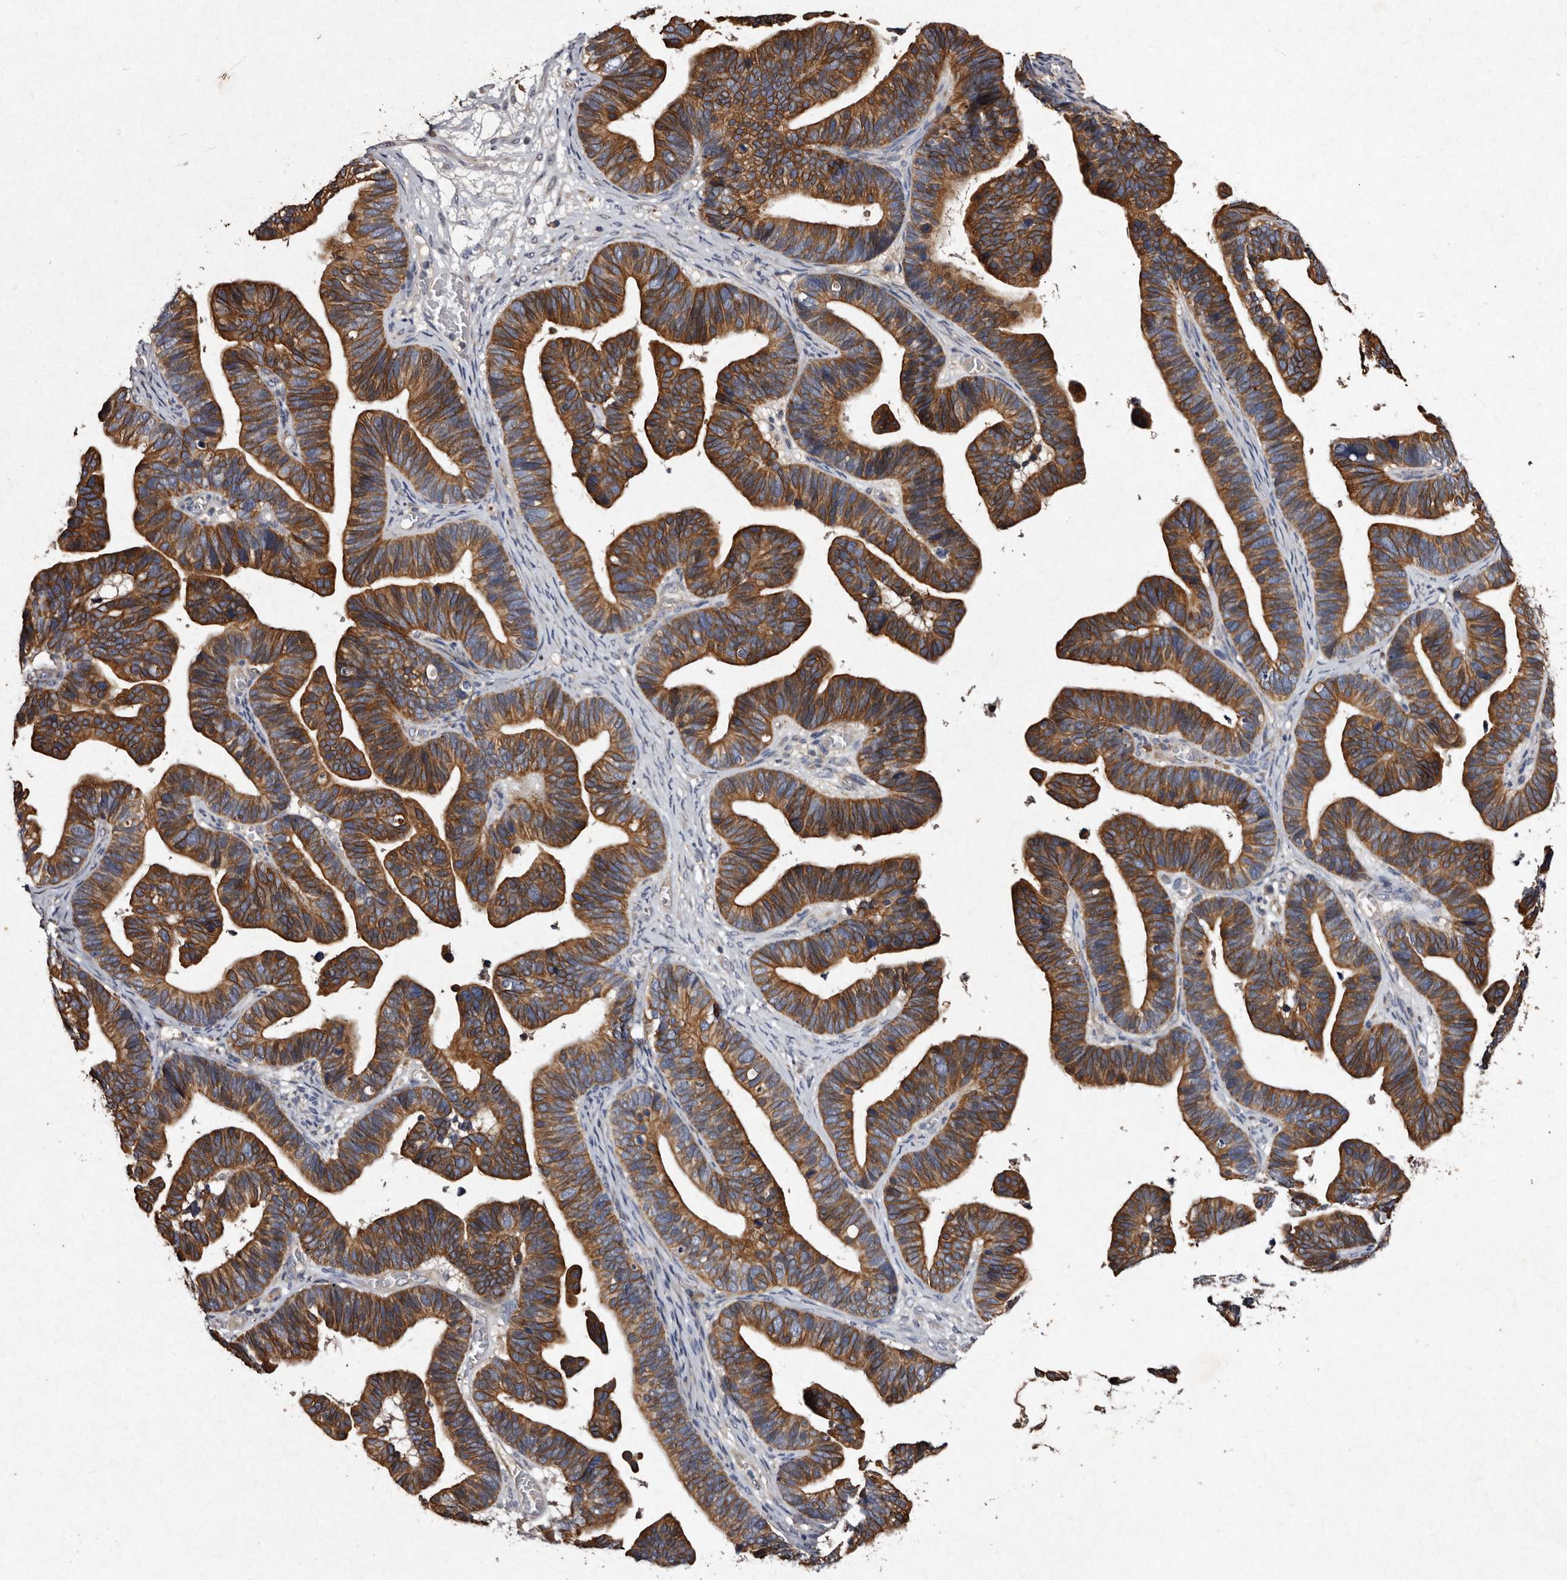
{"staining": {"intensity": "strong", "quantity": ">75%", "location": "cytoplasmic/membranous"}, "tissue": "ovarian cancer", "cell_type": "Tumor cells", "image_type": "cancer", "snomed": [{"axis": "morphology", "description": "Cystadenocarcinoma, serous, NOS"}, {"axis": "topography", "description": "Ovary"}], "caption": "Ovarian cancer stained with DAB (3,3'-diaminobenzidine) IHC reveals high levels of strong cytoplasmic/membranous positivity in about >75% of tumor cells. (brown staining indicates protein expression, while blue staining denotes nuclei).", "gene": "TFB1M", "patient": {"sex": "female", "age": 56}}